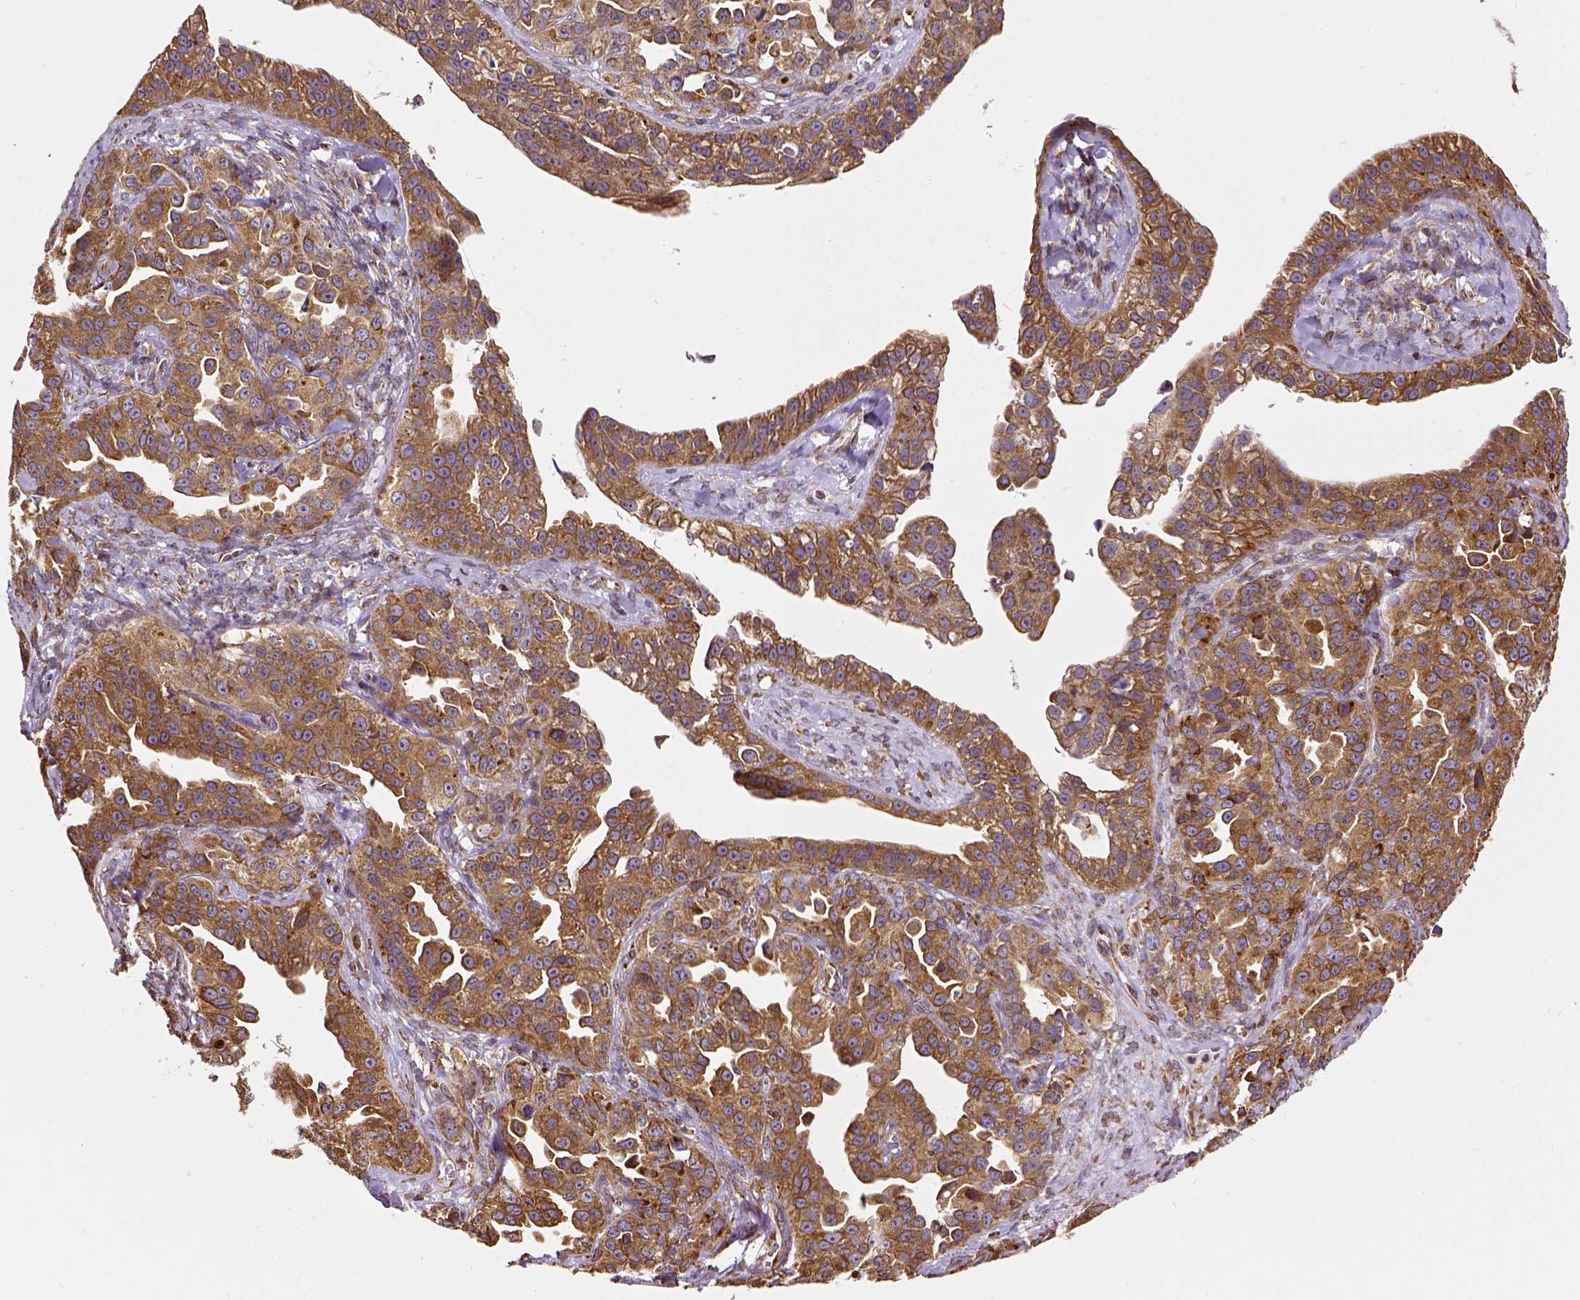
{"staining": {"intensity": "moderate", "quantity": ">75%", "location": "cytoplasmic/membranous"}, "tissue": "ovarian cancer", "cell_type": "Tumor cells", "image_type": "cancer", "snomed": [{"axis": "morphology", "description": "Cystadenocarcinoma, serous, NOS"}, {"axis": "topography", "description": "Ovary"}], "caption": "Protein expression by IHC displays moderate cytoplasmic/membranous staining in about >75% of tumor cells in serous cystadenocarcinoma (ovarian). Immunohistochemistry (ihc) stains the protein in brown and the nuclei are stained blue.", "gene": "MTDH", "patient": {"sex": "female", "age": 75}}